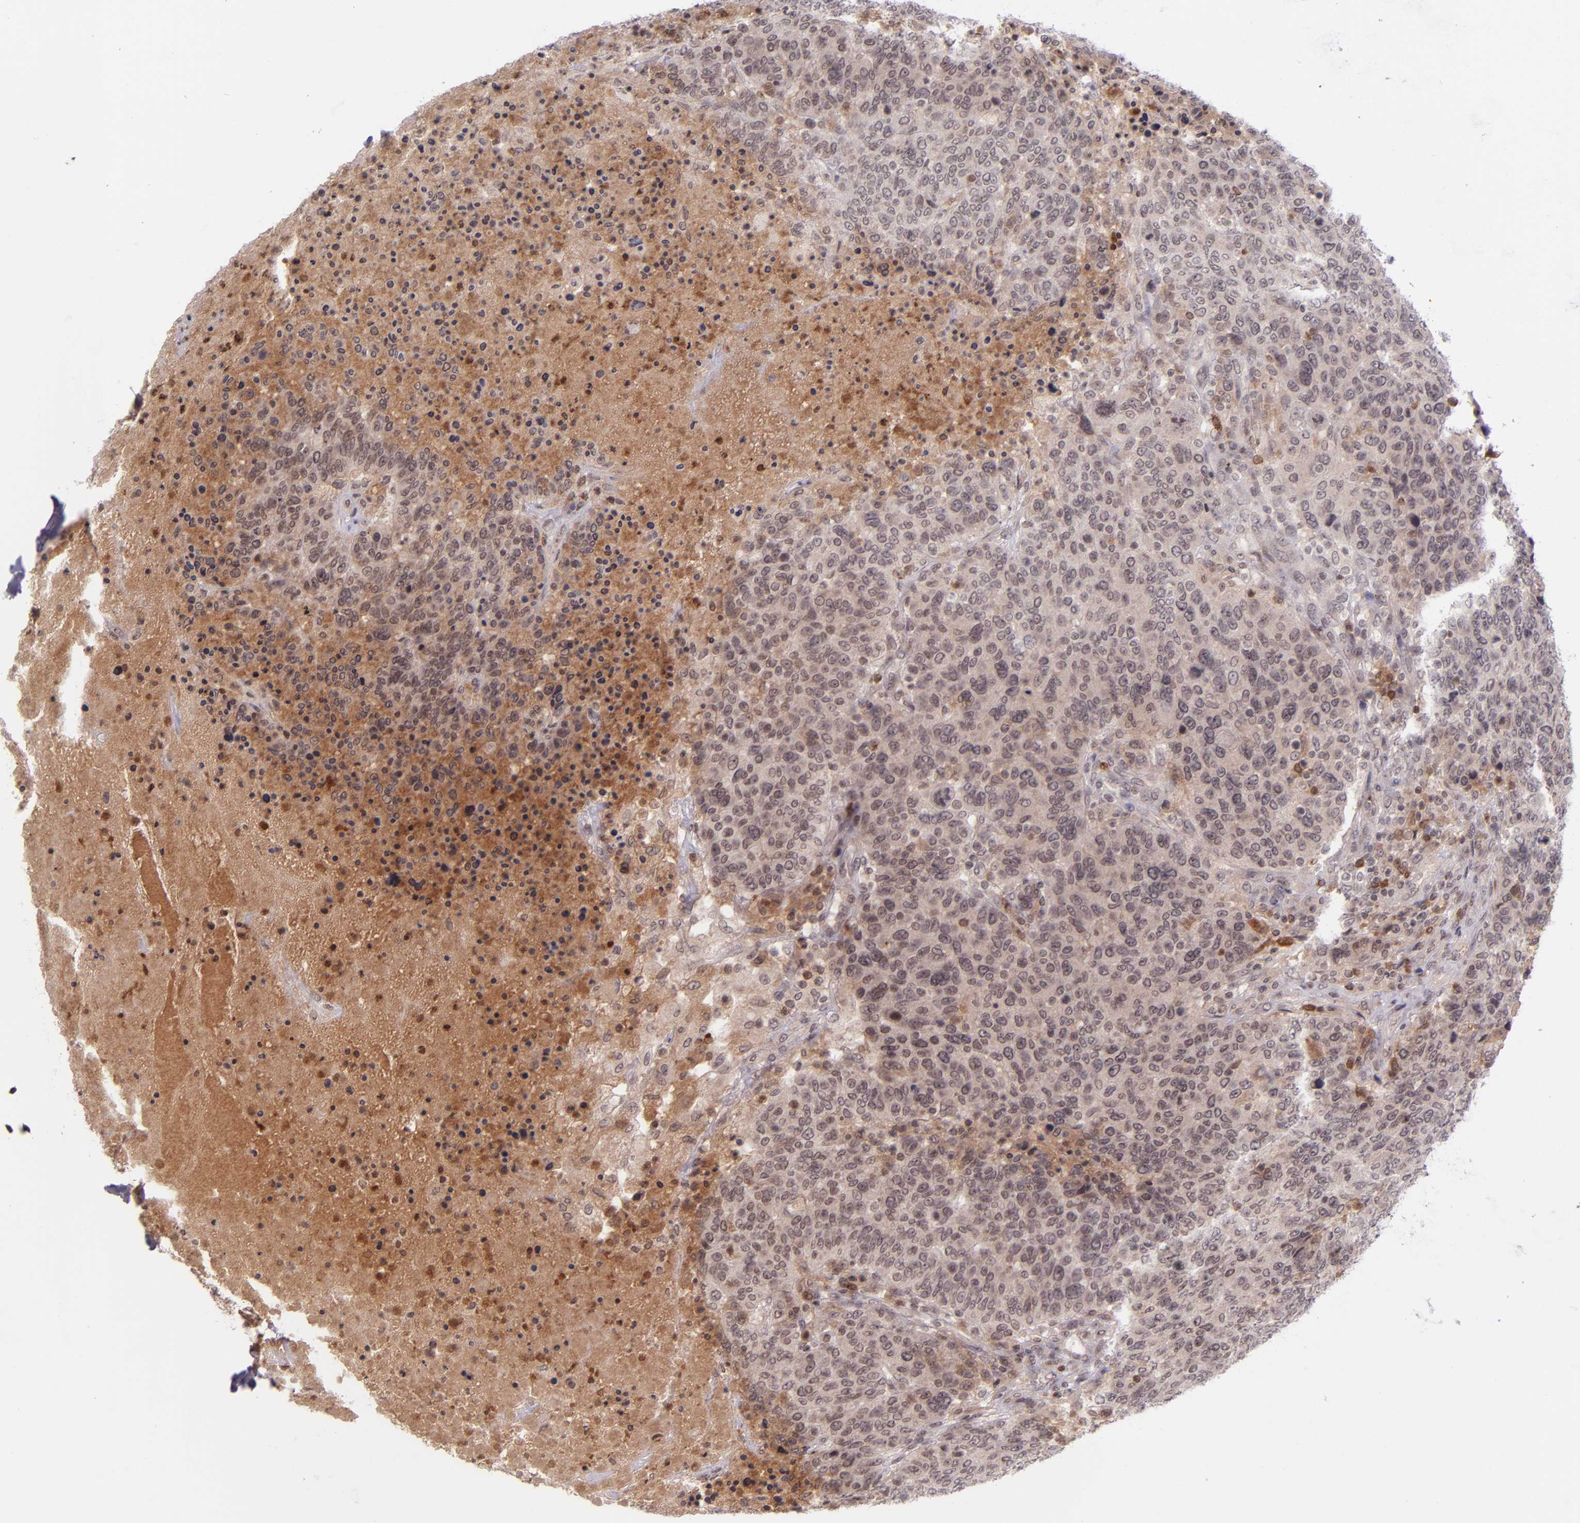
{"staining": {"intensity": "moderate", "quantity": ">75%", "location": "cytoplasmic/membranous"}, "tissue": "breast cancer", "cell_type": "Tumor cells", "image_type": "cancer", "snomed": [{"axis": "morphology", "description": "Duct carcinoma"}, {"axis": "topography", "description": "Breast"}], "caption": "This histopathology image exhibits IHC staining of breast cancer (intraductal carcinoma), with medium moderate cytoplasmic/membranous staining in approximately >75% of tumor cells.", "gene": "SELL", "patient": {"sex": "female", "age": 37}}